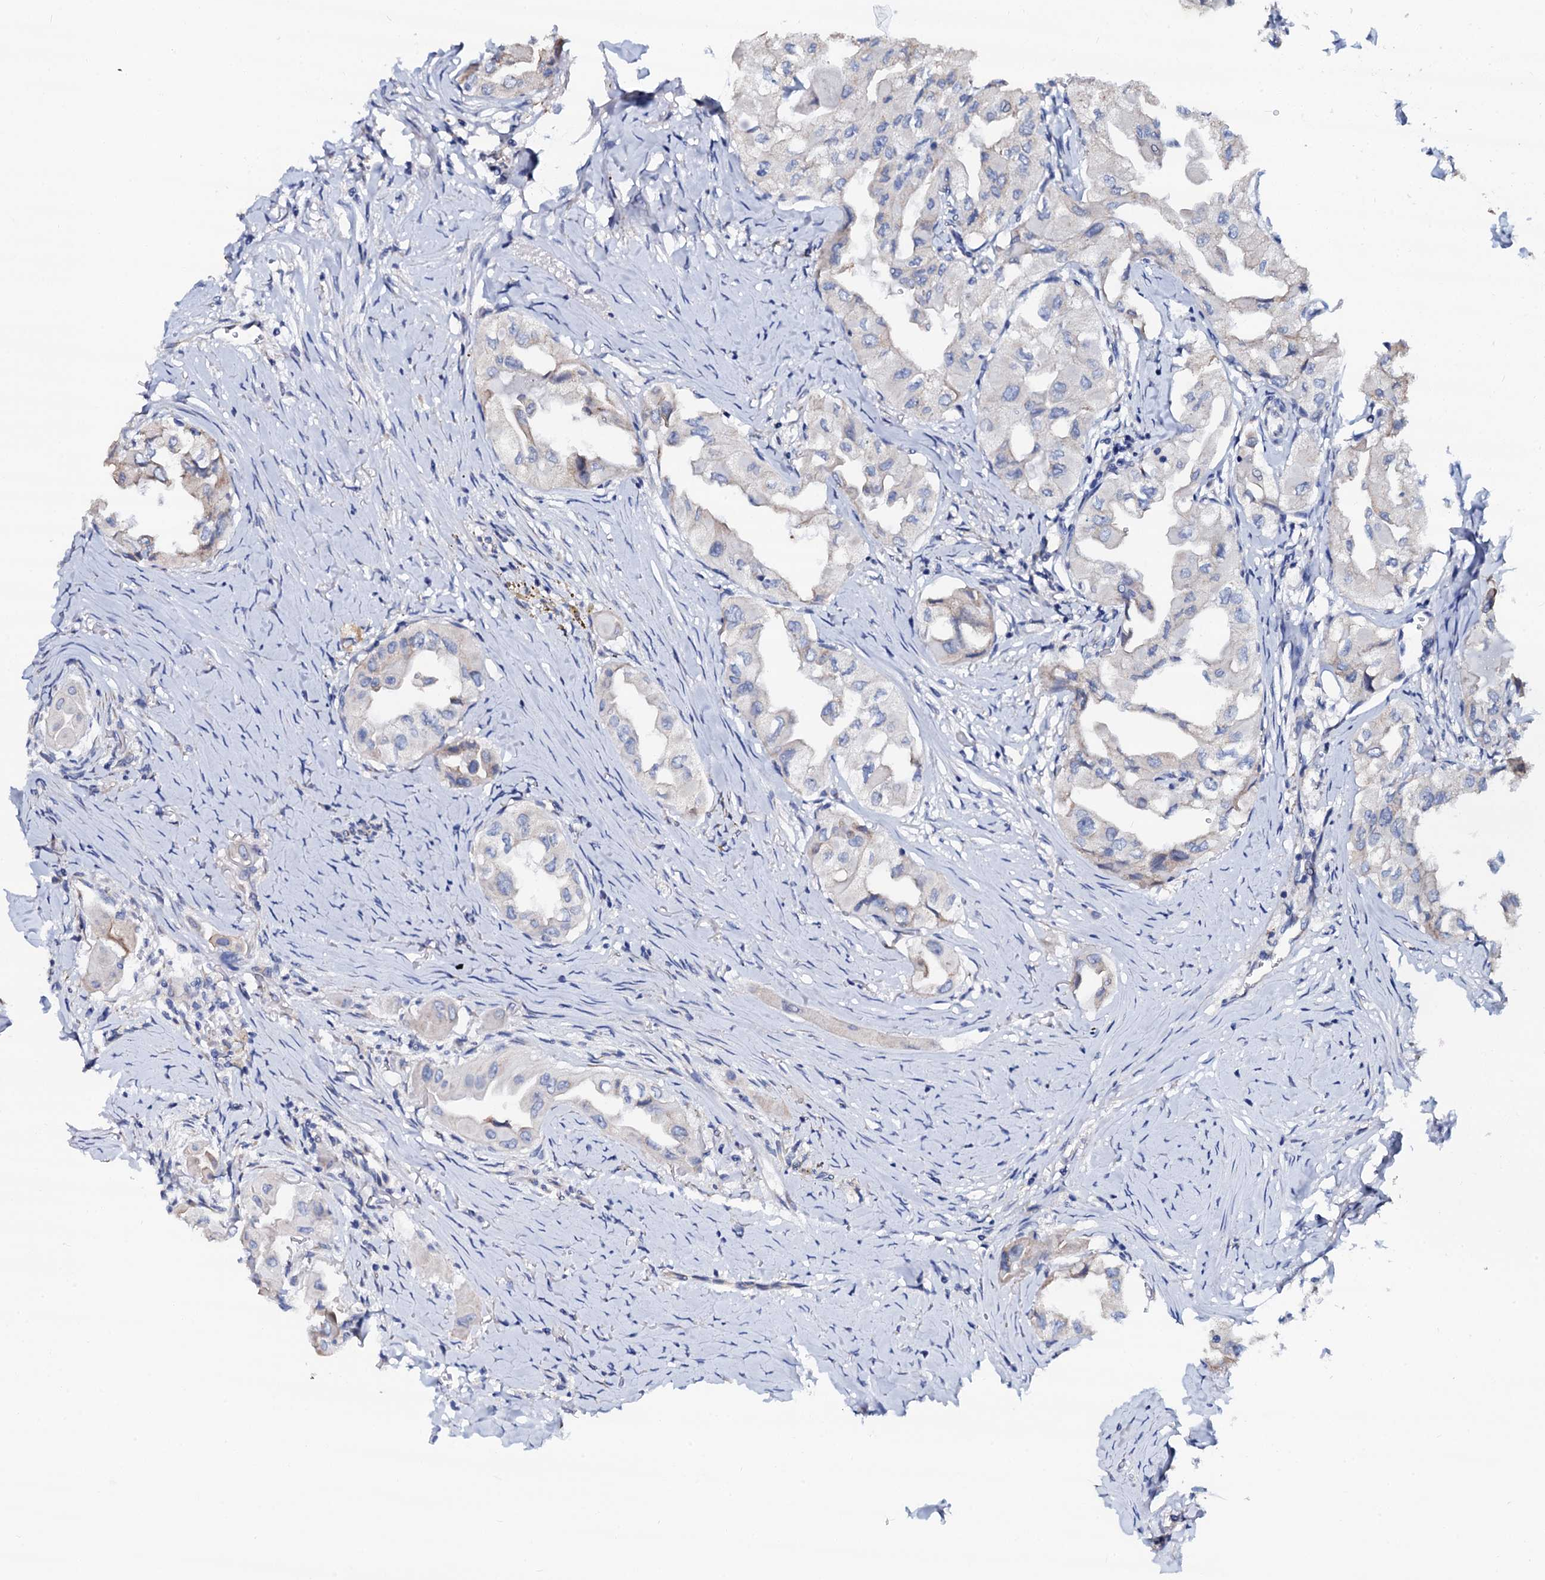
{"staining": {"intensity": "weak", "quantity": "<25%", "location": "cytoplasmic/membranous"}, "tissue": "thyroid cancer", "cell_type": "Tumor cells", "image_type": "cancer", "snomed": [{"axis": "morphology", "description": "Papillary adenocarcinoma, NOS"}, {"axis": "topography", "description": "Thyroid gland"}], "caption": "Thyroid cancer (papillary adenocarcinoma) was stained to show a protein in brown. There is no significant staining in tumor cells.", "gene": "AKAP3", "patient": {"sex": "female", "age": 59}}